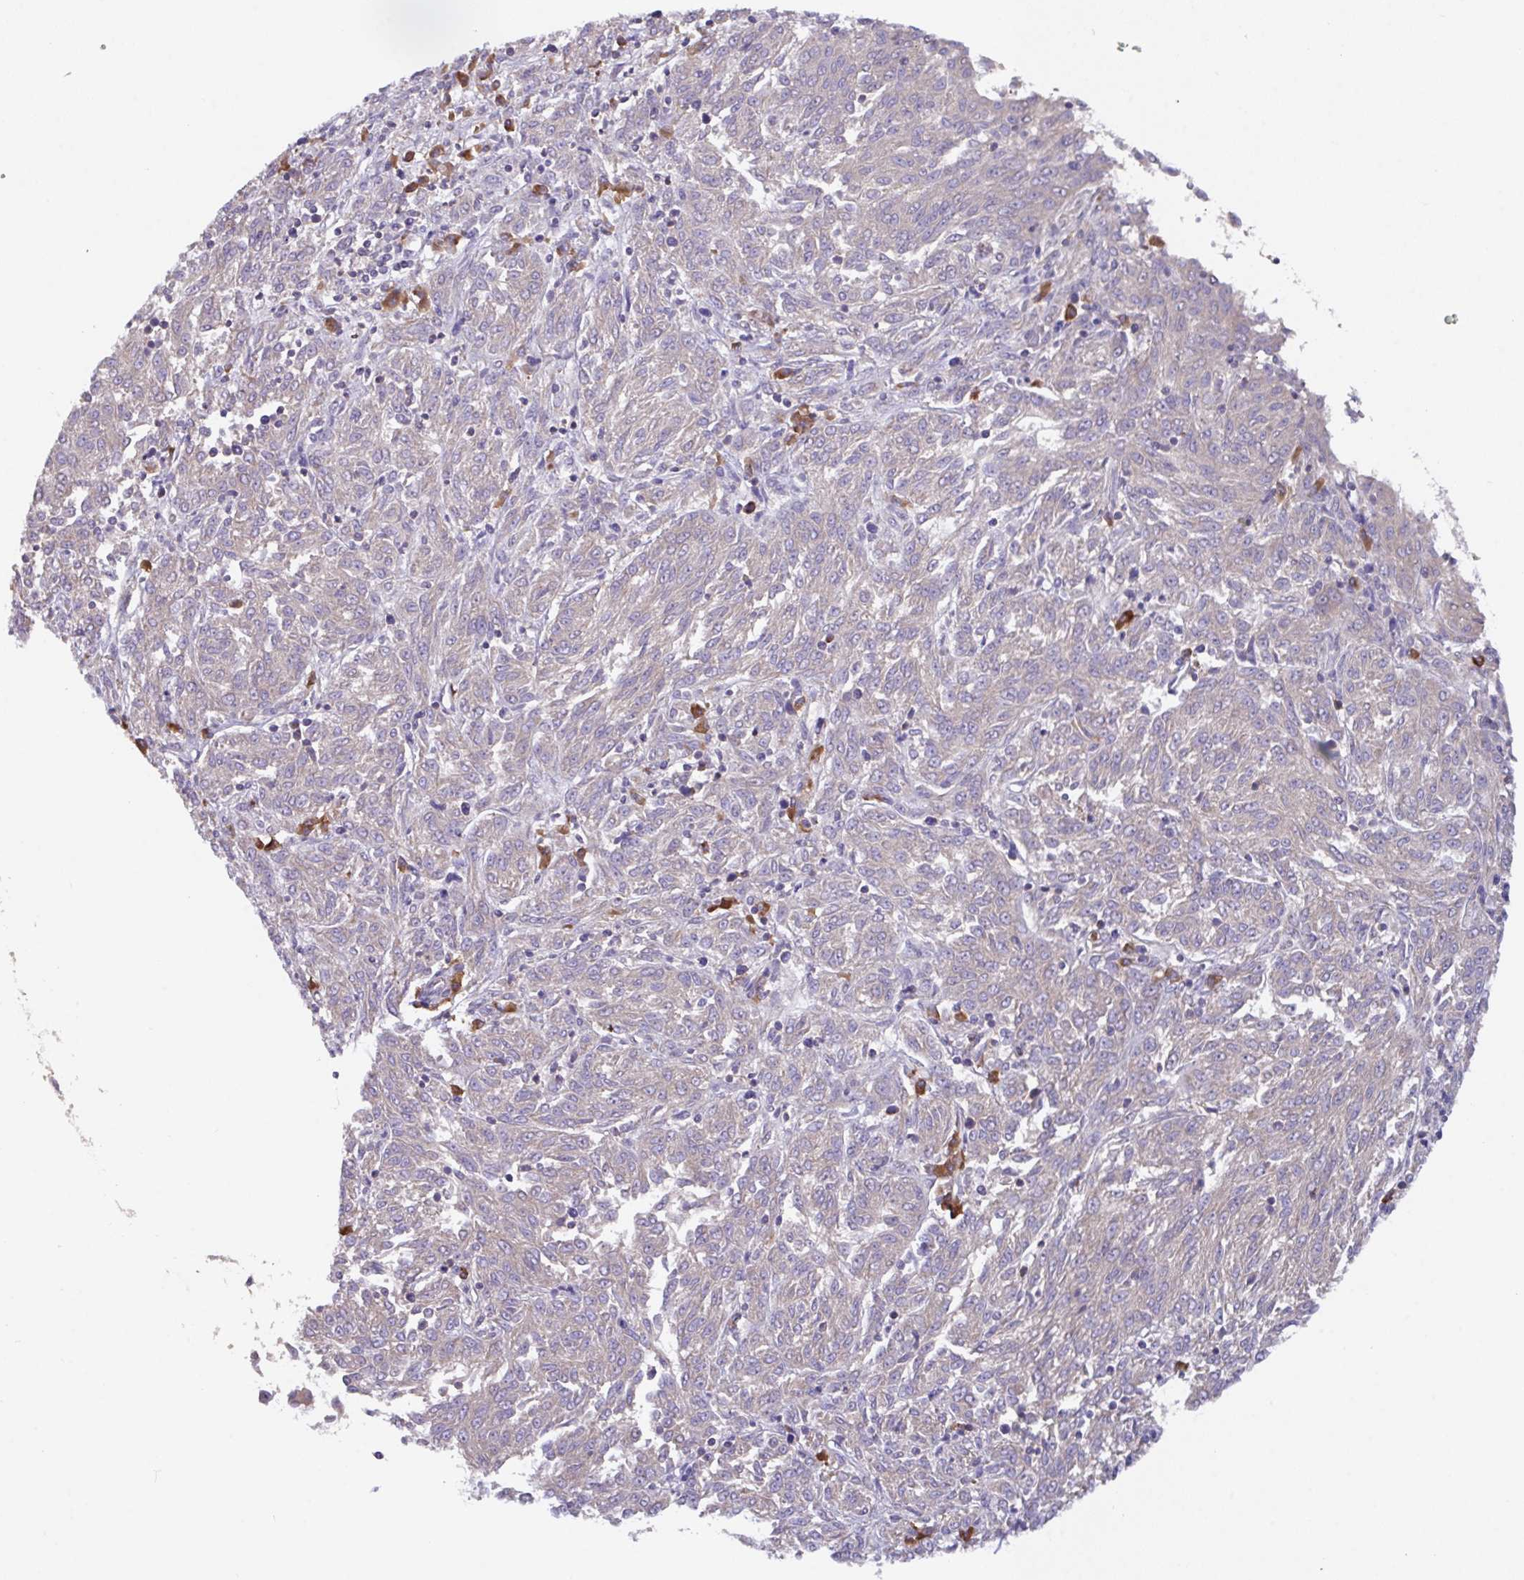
{"staining": {"intensity": "negative", "quantity": "none", "location": "none"}, "tissue": "melanoma", "cell_type": "Tumor cells", "image_type": "cancer", "snomed": [{"axis": "morphology", "description": "Malignant melanoma, NOS"}, {"axis": "topography", "description": "Skin"}], "caption": "This photomicrograph is of melanoma stained with IHC to label a protein in brown with the nuclei are counter-stained blue. There is no expression in tumor cells.", "gene": "YARS2", "patient": {"sex": "female", "age": 72}}